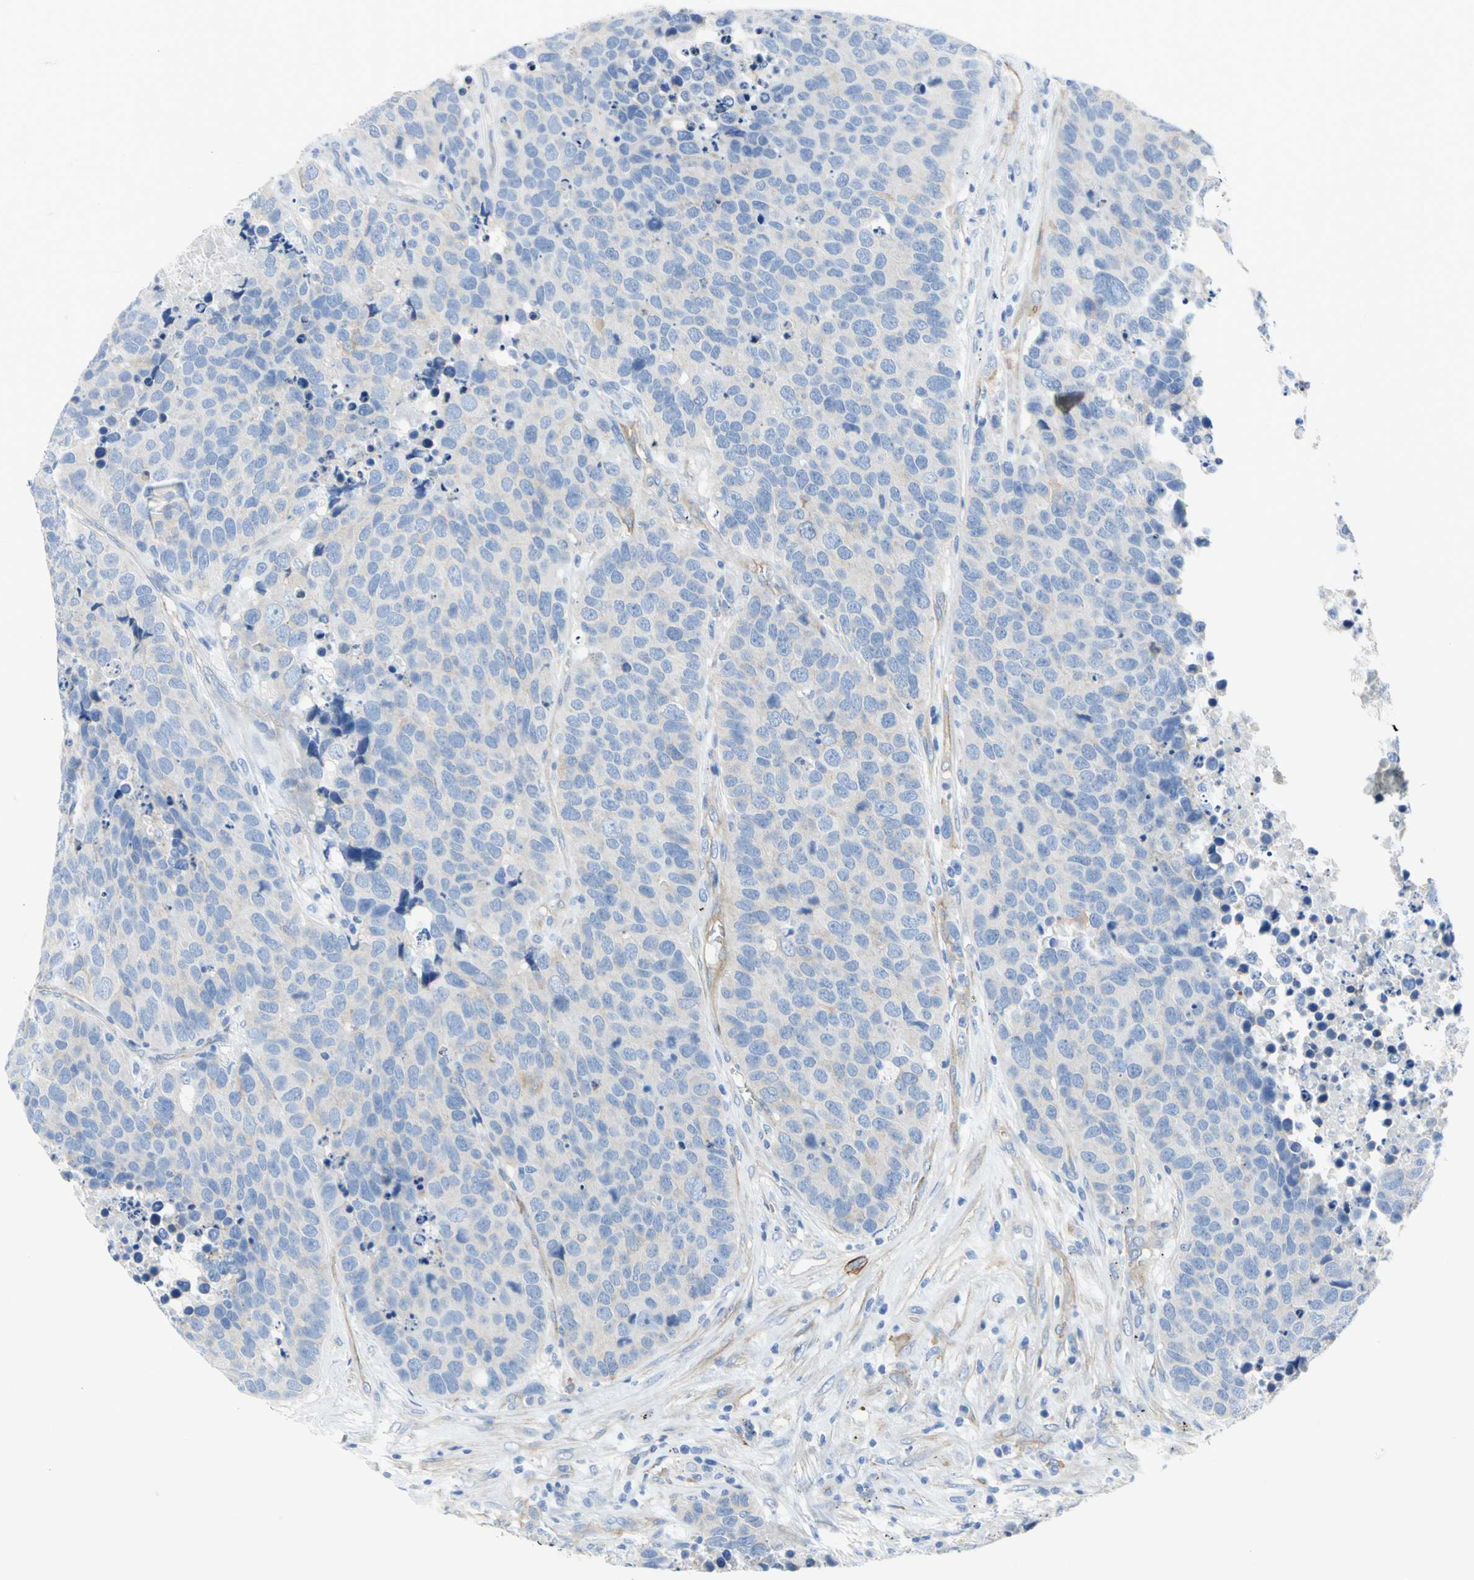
{"staining": {"intensity": "weak", "quantity": "<25%", "location": "cytoplasmic/membranous"}, "tissue": "carcinoid", "cell_type": "Tumor cells", "image_type": "cancer", "snomed": [{"axis": "morphology", "description": "Carcinoid, malignant, NOS"}, {"axis": "topography", "description": "Lung"}], "caption": "Protein analysis of carcinoid displays no significant staining in tumor cells.", "gene": "FLNB", "patient": {"sex": "male", "age": 60}}